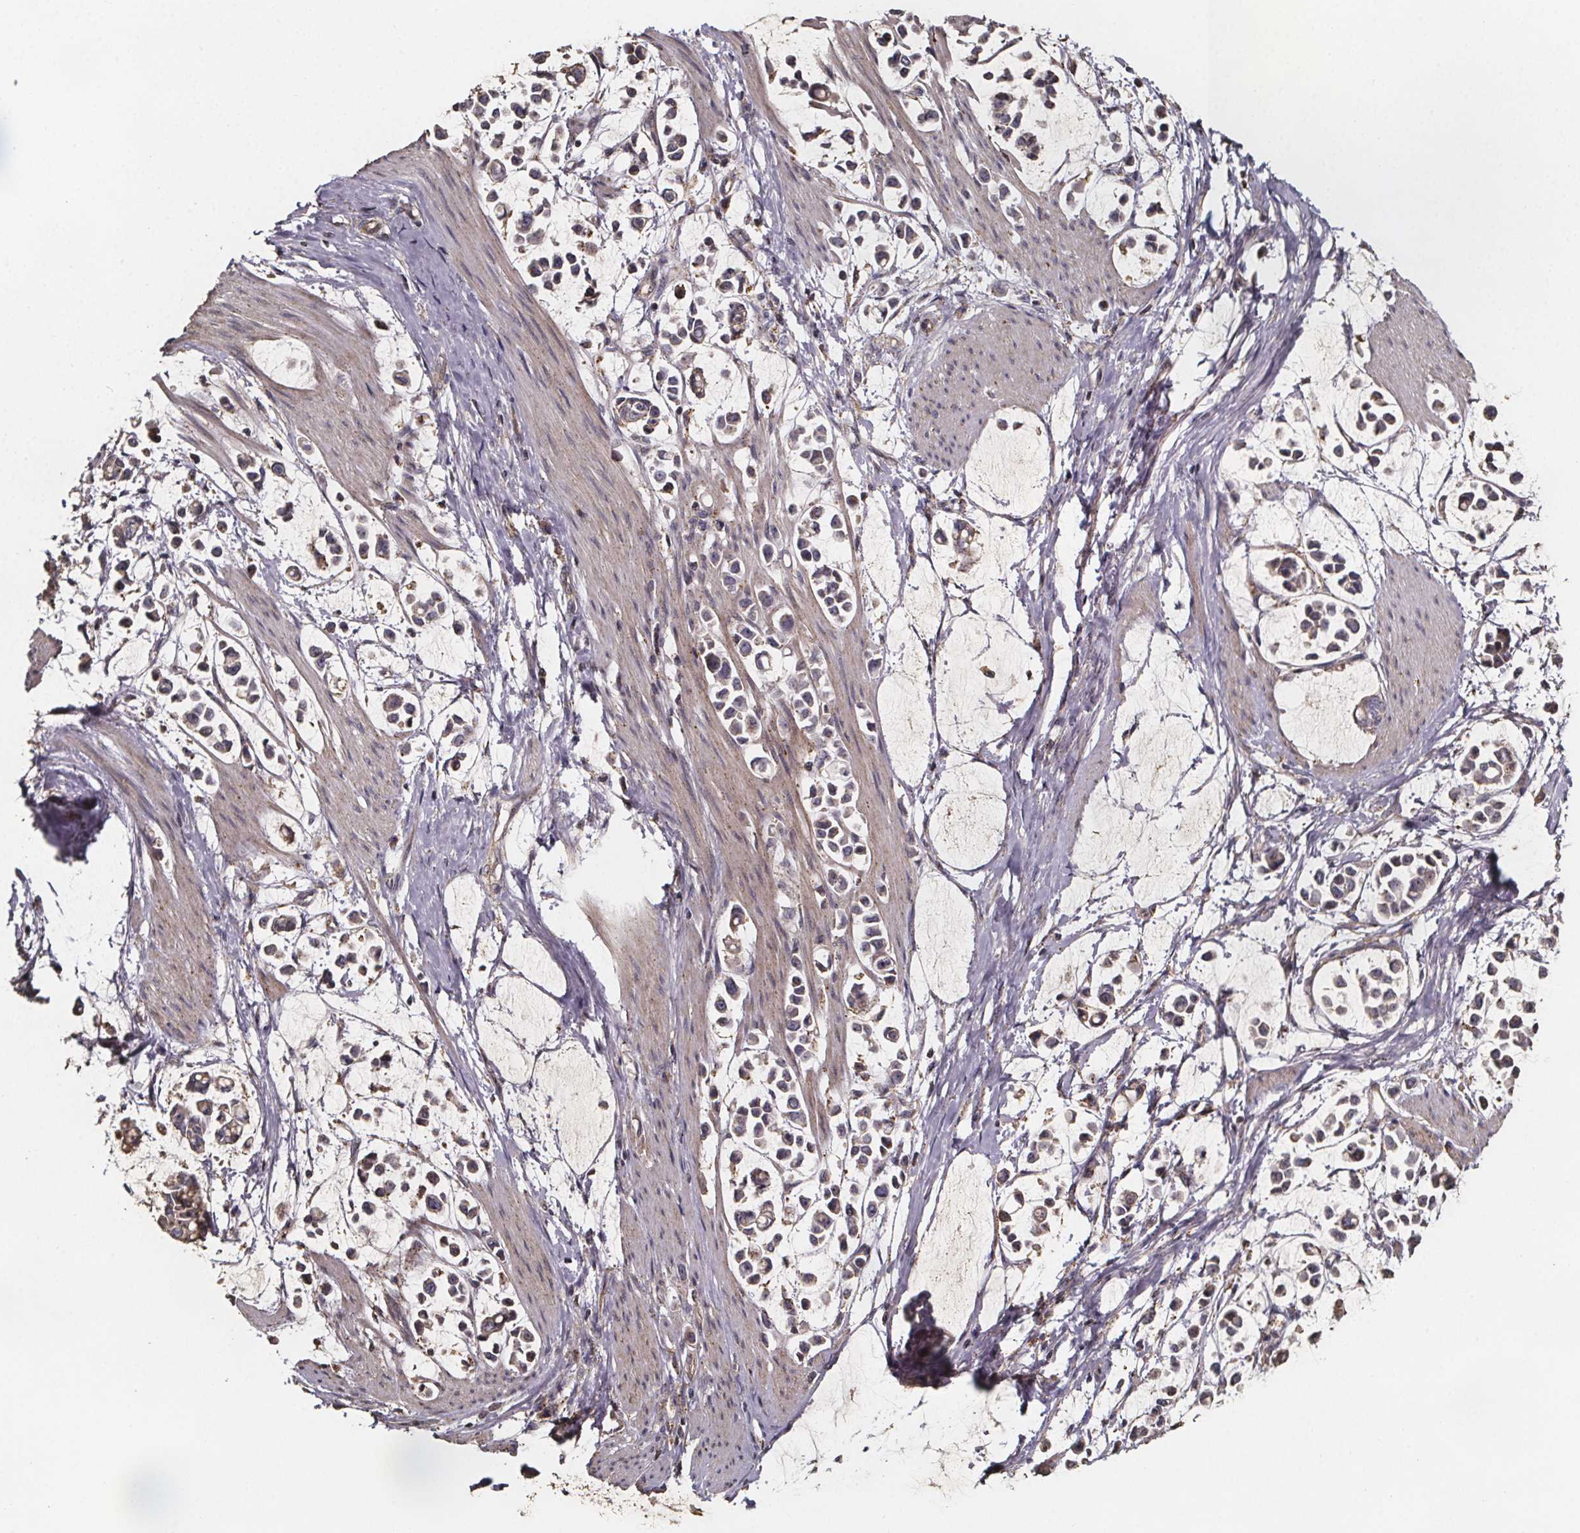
{"staining": {"intensity": "weak", "quantity": "25%-75%", "location": "cytoplasmic/membranous"}, "tissue": "stomach cancer", "cell_type": "Tumor cells", "image_type": "cancer", "snomed": [{"axis": "morphology", "description": "Adenocarcinoma, NOS"}, {"axis": "topography", "description": "Stomach"}], "caption": "Tumor cells demonstrate low levels of weak cytoplasmic/membranous positivity in about 25%-75% of cells in adenocarcinoma (stomach).", "gene": "ZNF879", "patient": {"sex": "male", "age": 82}}